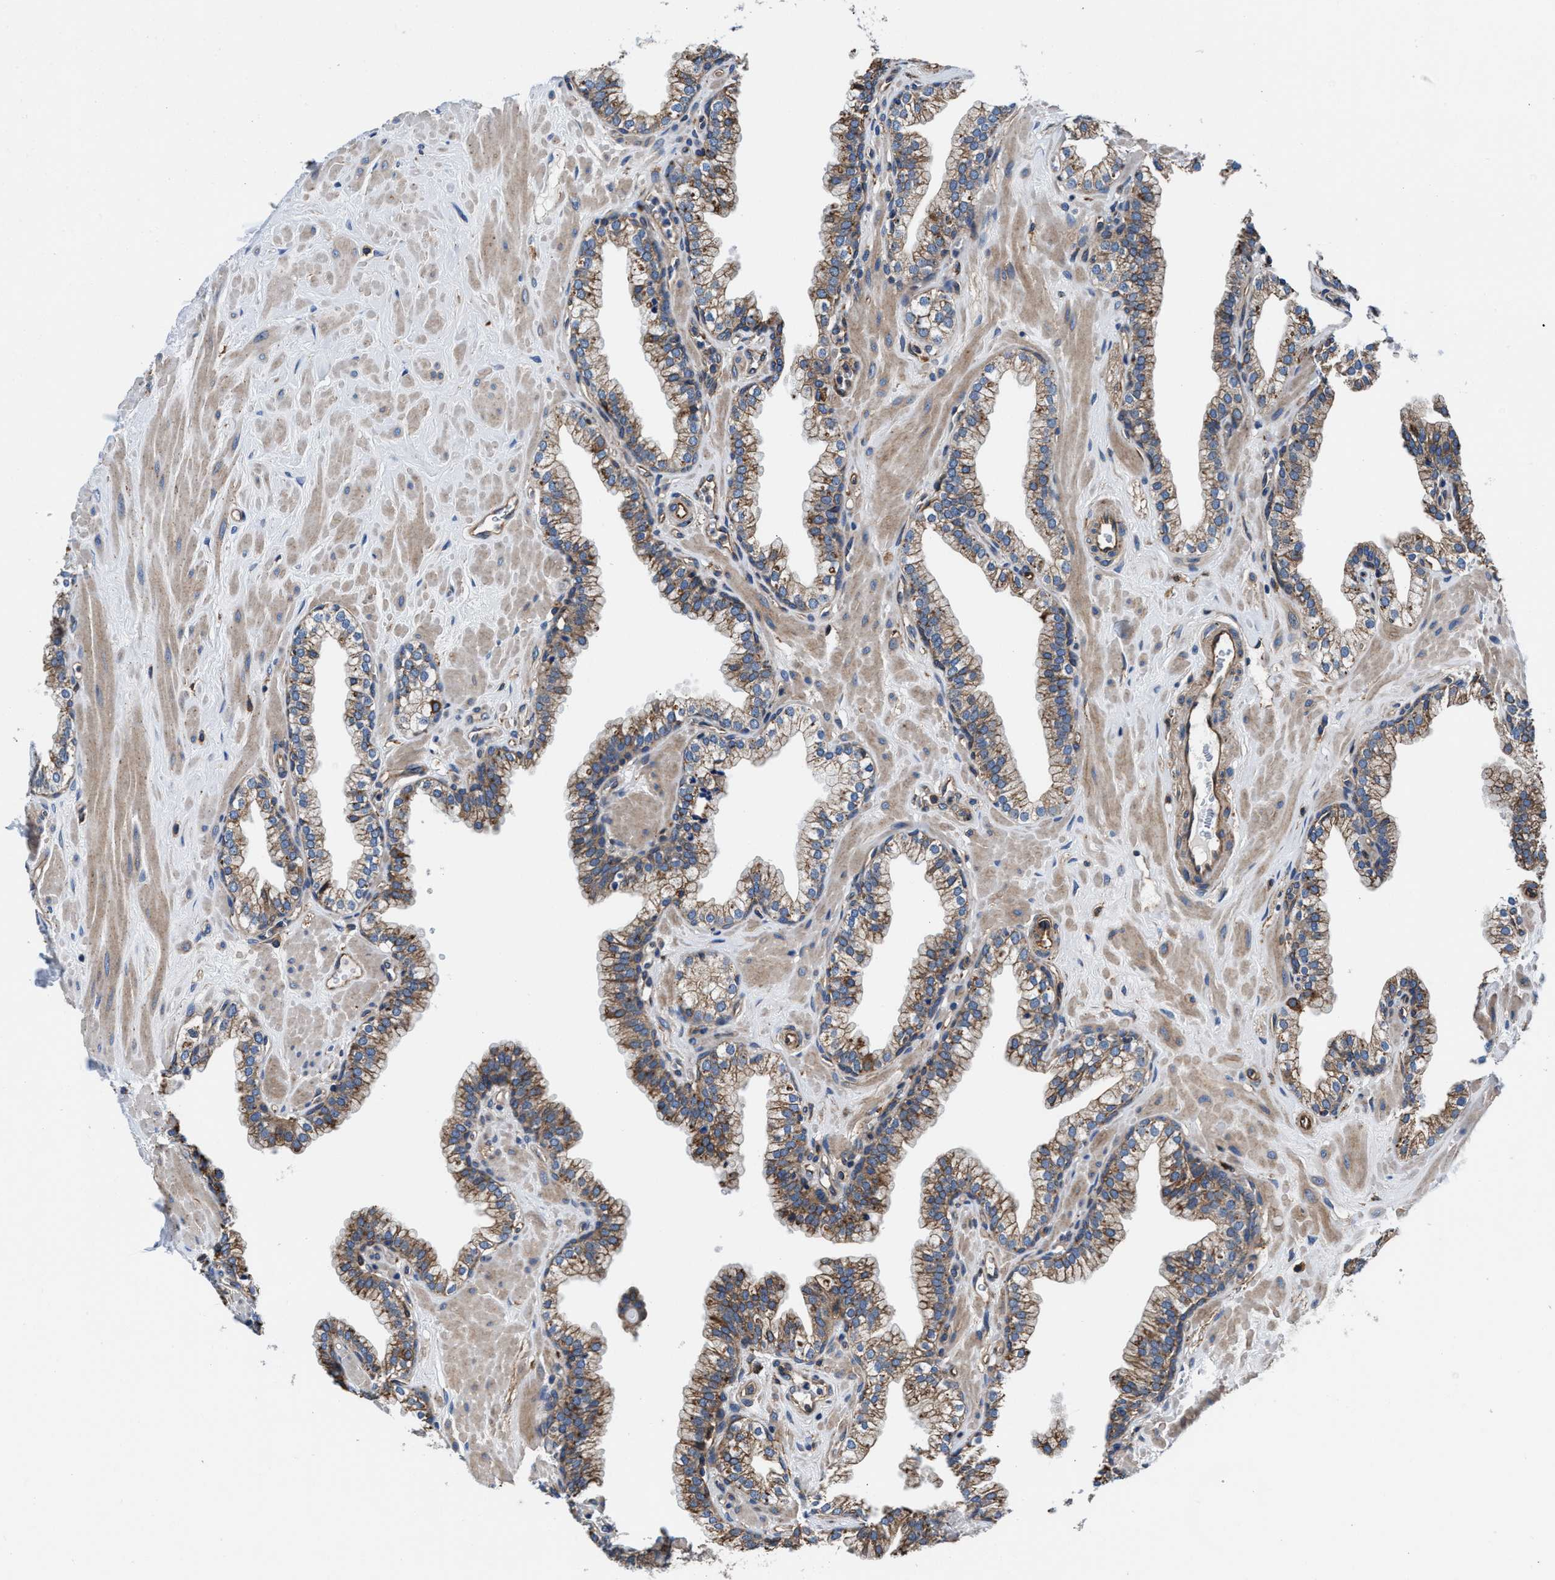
{"staining": {"intensity": "moderate", "quantity": ">75%", "location": "cytoplasmic/membranous"}, "tissue": "prostate", "cell_type": "Glandular cells", "image_type": "normal", "snomed": [{"axis": "morphology", "description": "Normal tissue, NOS"}, {"axis": "morphology", "description": "Urothelial carcinoma, Low grade"}, {"axis": "topography", "description": "Urinary bladder"}, {"axis": "topography", "description": "Prostate"}], "caption": "Protein analysis of unremarkable prostate demonstrates moderate cytoplasmic/membranous staining in approximately >75% of glandular cells.", "gene": "PPP1R9B", "patient": {"sex": "male", "age": 60}}